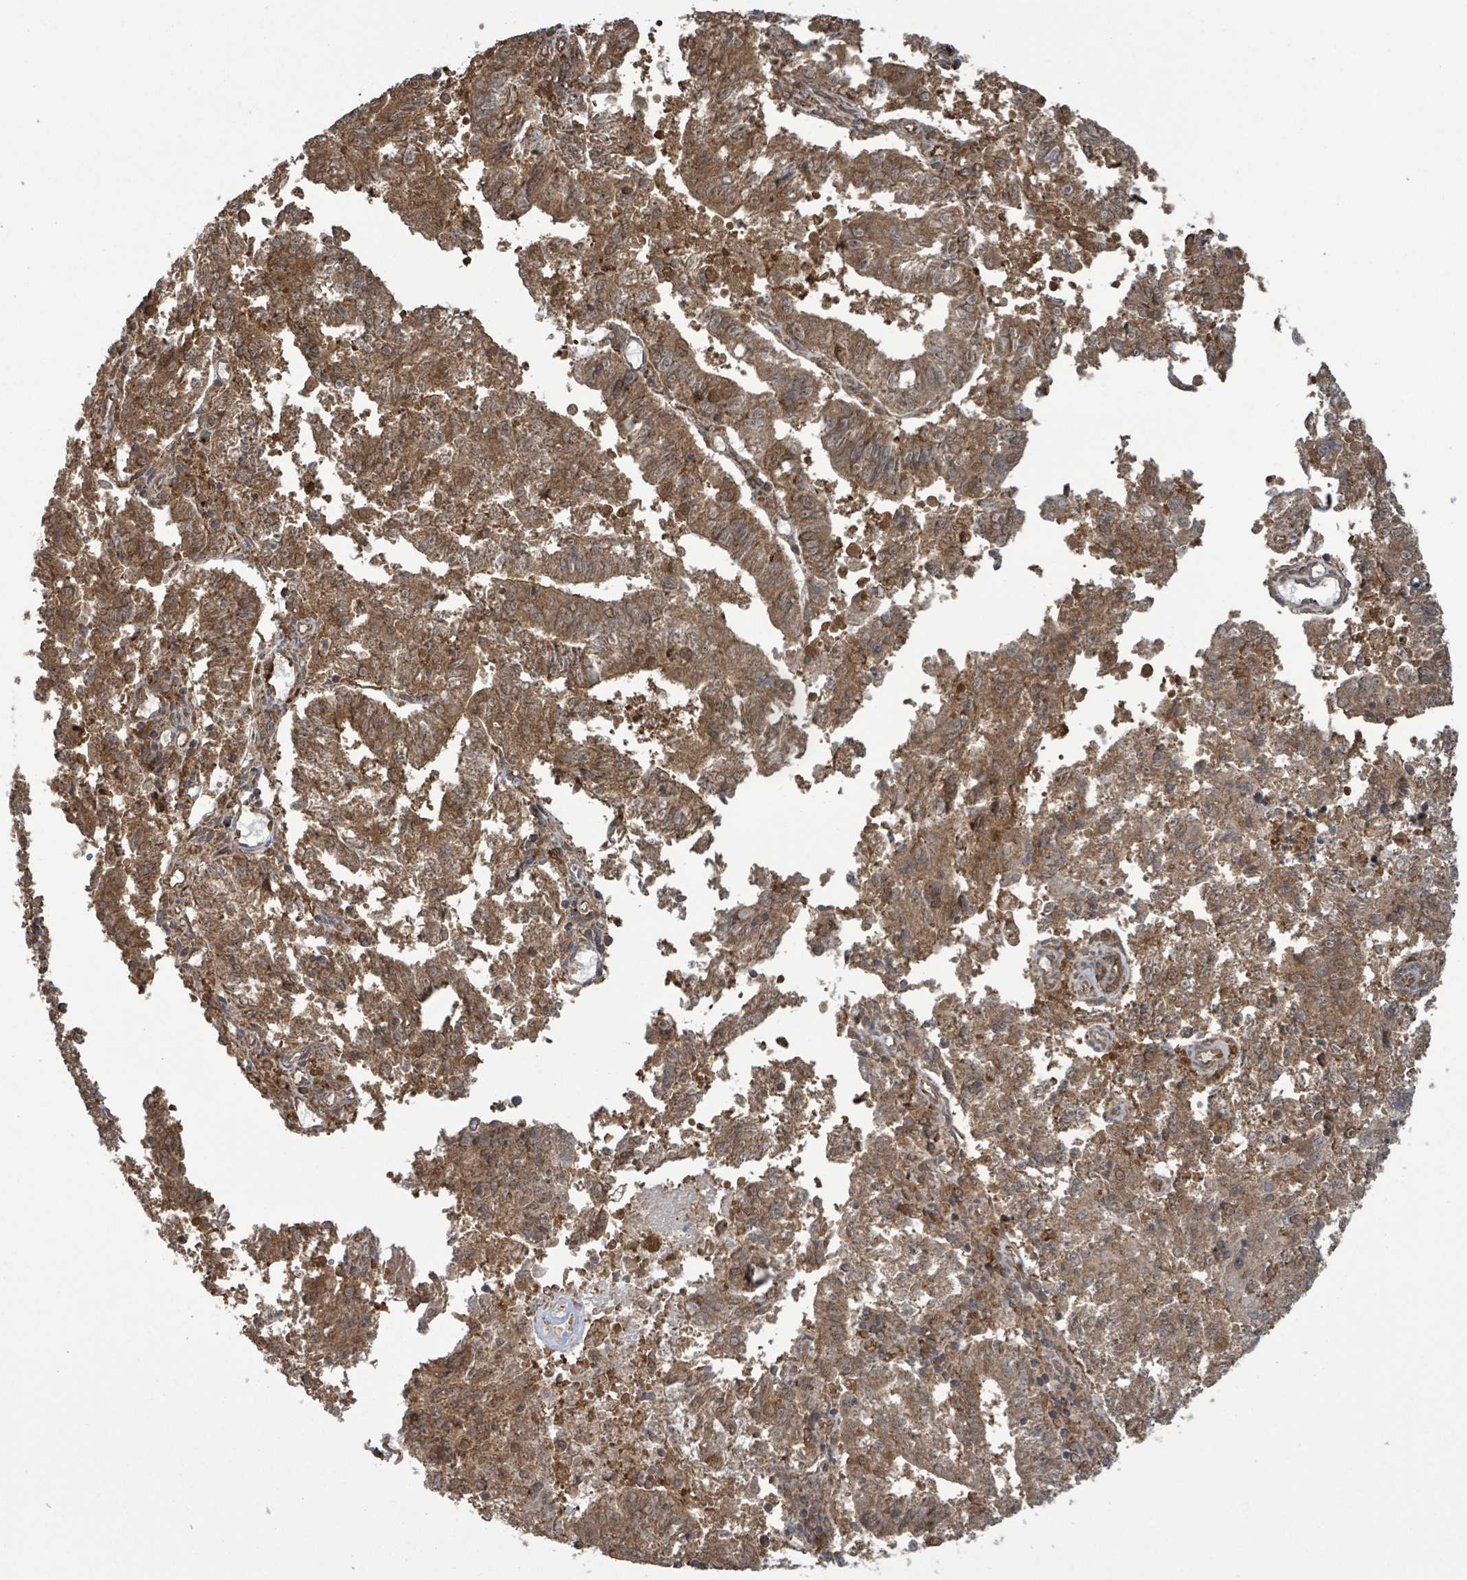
{"staining": {"intensity": "moderate", "quantity": ">75%", "location": "cytoplasmic/membranous"}, "tissue": "endometrial cancer", "cell_type": "Tumor cells", "image_type": "cancer", "snomed": [{"axis": "morphology", "description": "Adenocarcinoma, NOS"}, {"axis": "topography", "description": "Endometrium"}], "caption": "Tumor cells exhibit moderate cytoplasmic/membranous positivity in about >75% of cells in endometrial cancer (adenocarcinoma). The staining was performed using DAB to visualize the protein expression in brown, while the nuclei were stained in blue with hematoxylin (Magnification: 20x).", "gene": "KLC1", "patient": {"sex": "female", "age": 82}}